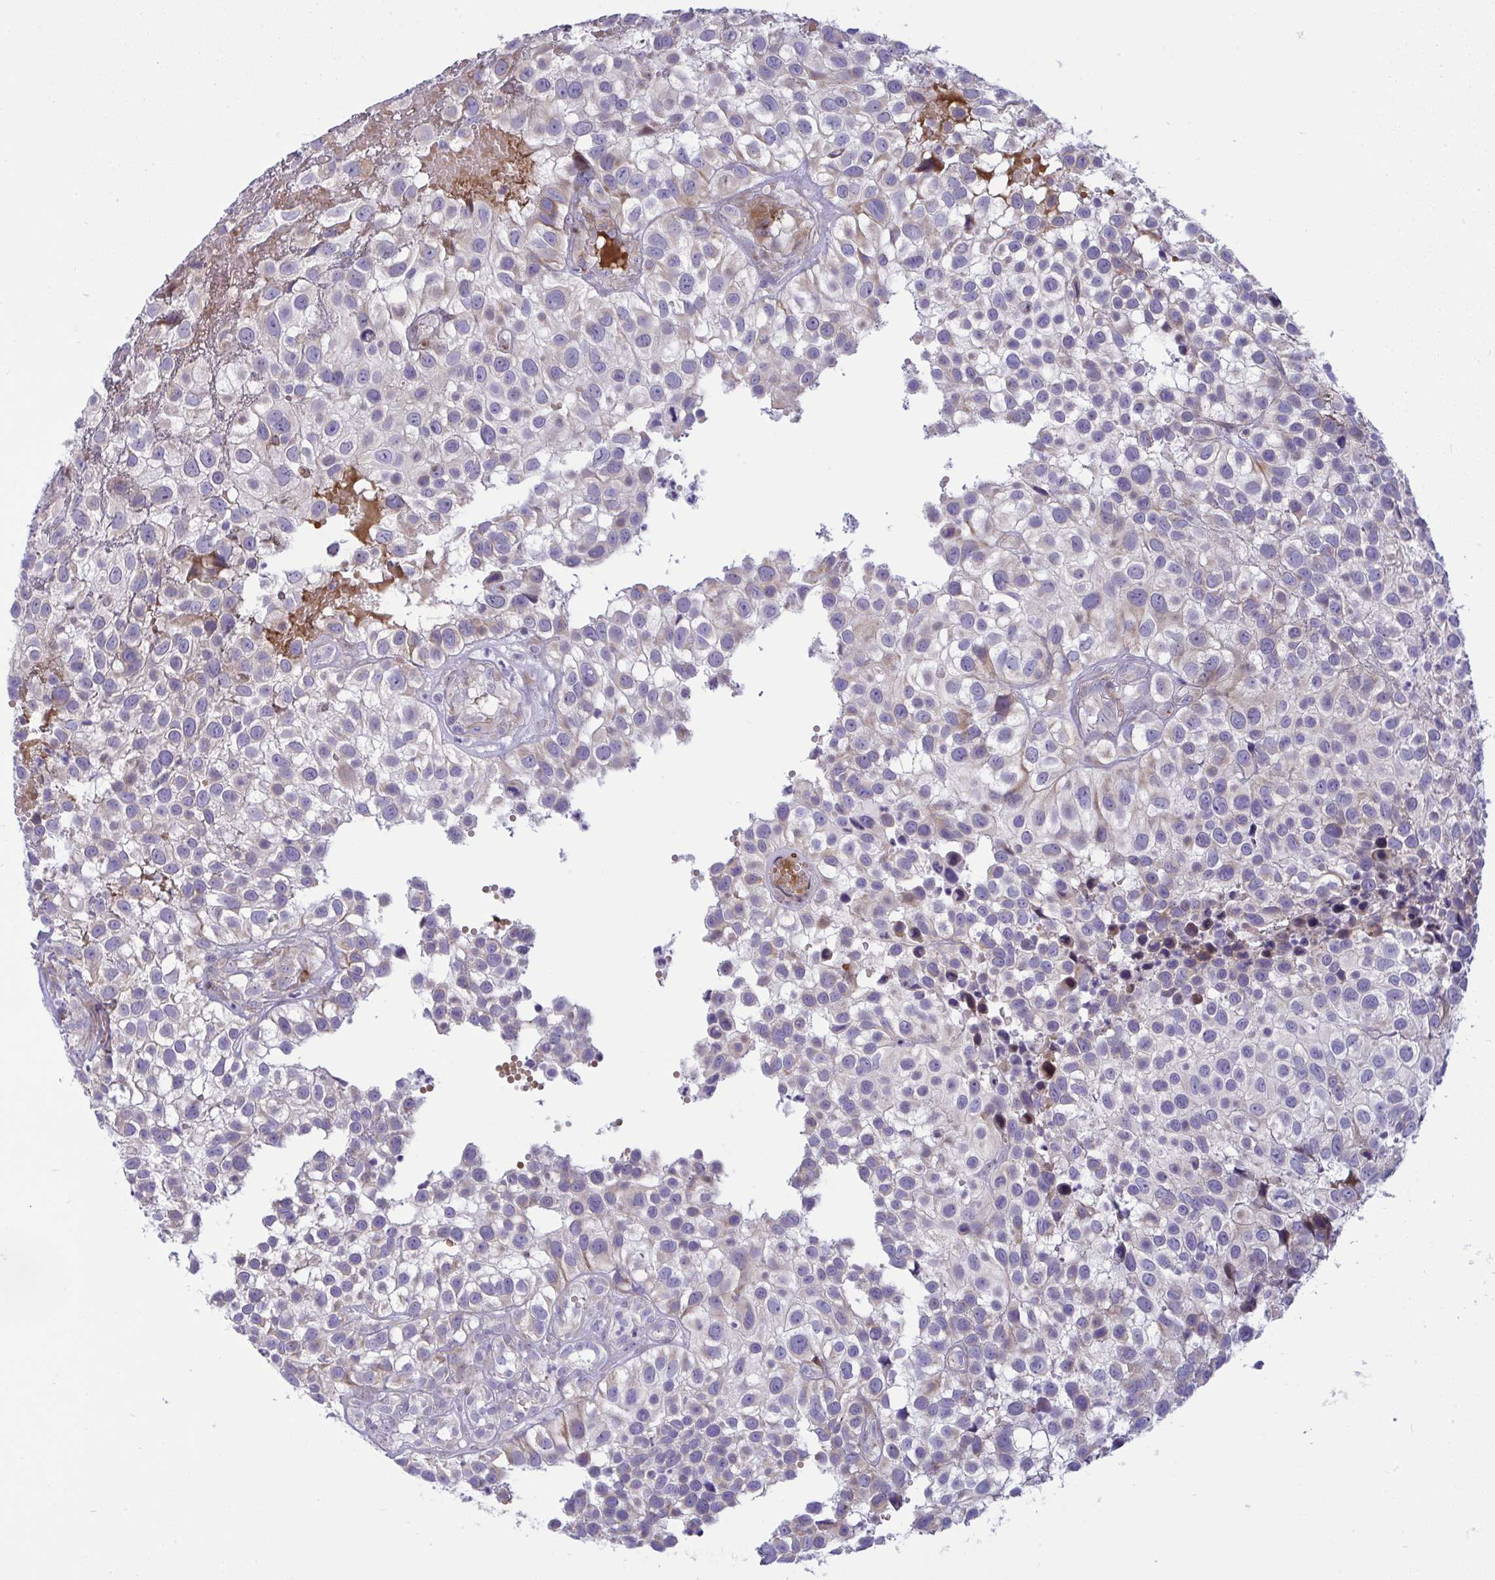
{"staining": {"intensity": "weak", "quantity": "<25%", "location": "cytoplasmic/membranous"}, "tissue": "urothelial cancer", "cell_type": "Tumor cells", "image_type": "cancer", "snomed": [{"axis": "morphology", "description": "Urothelial carcinoma, High grade"}, {"axis": "topography", "description": "Urinary bladder"}], "caption": "An image of human urothelial carcinoma (high-grade) is negative for staining in tumor cells. (DAB (3,3'-diaminobenzidine) IHC, high magnification).", "gene": "NTN1", "patient": {"sex": "male", "age": 56}}